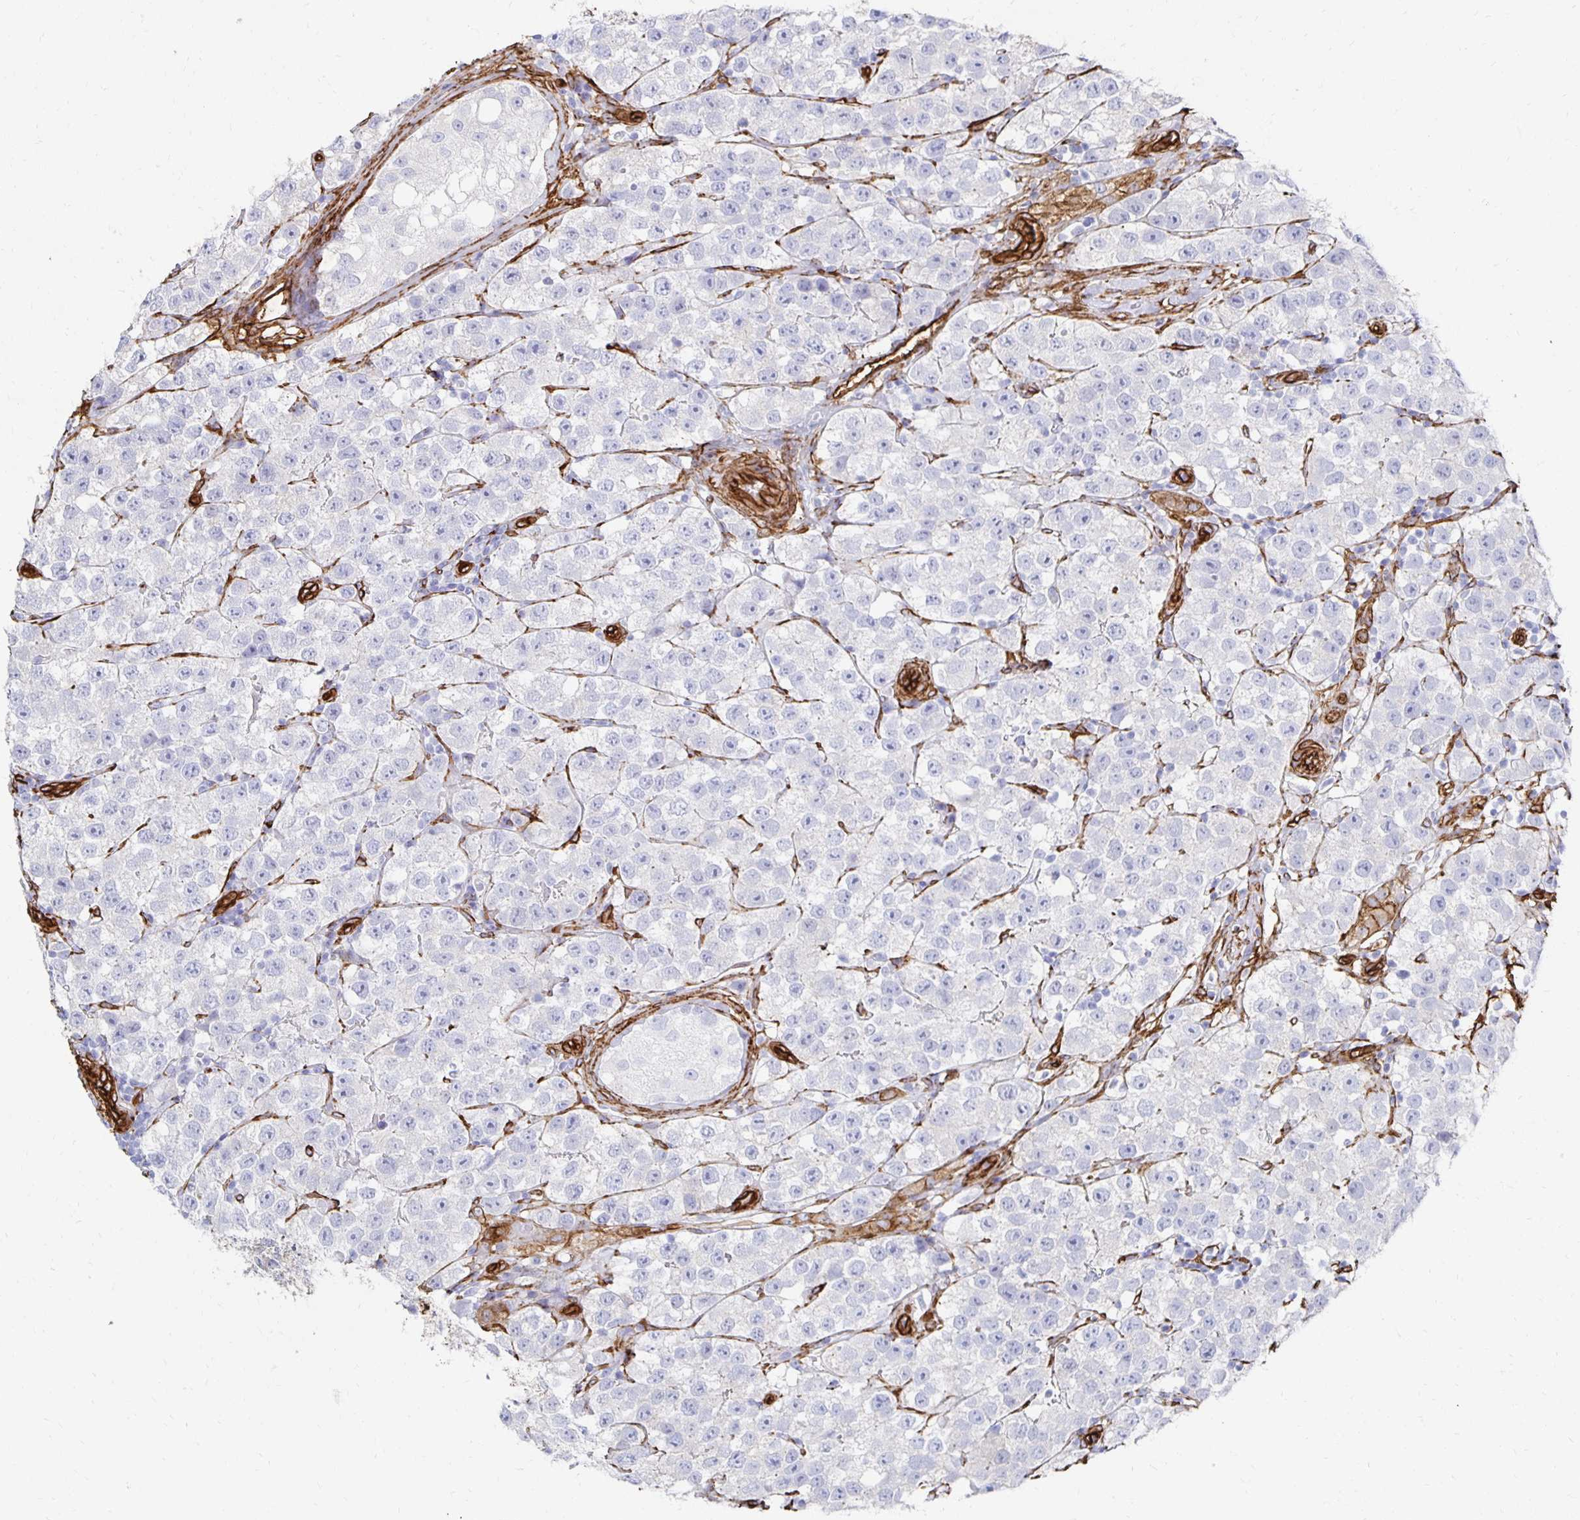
{"staining": {"intensity": "negative", "quantity": "none", "location": "none"}, "tissue": "testis cancer", "cell_type": "Tumor cells", "image_type": "cancer", "snomed": [{"axis": "morphology", "description": "Seminoma, NOS"}, {"axis": "topography", "description": "Testis"}], "caption": "Immunohistochemistry (IHC) image of human testis cancer stained for a protein (brown), which reveals no expression in tumor cells.", "gene": "VIPR2", "patient": {"sex": "male", "age": 34}}